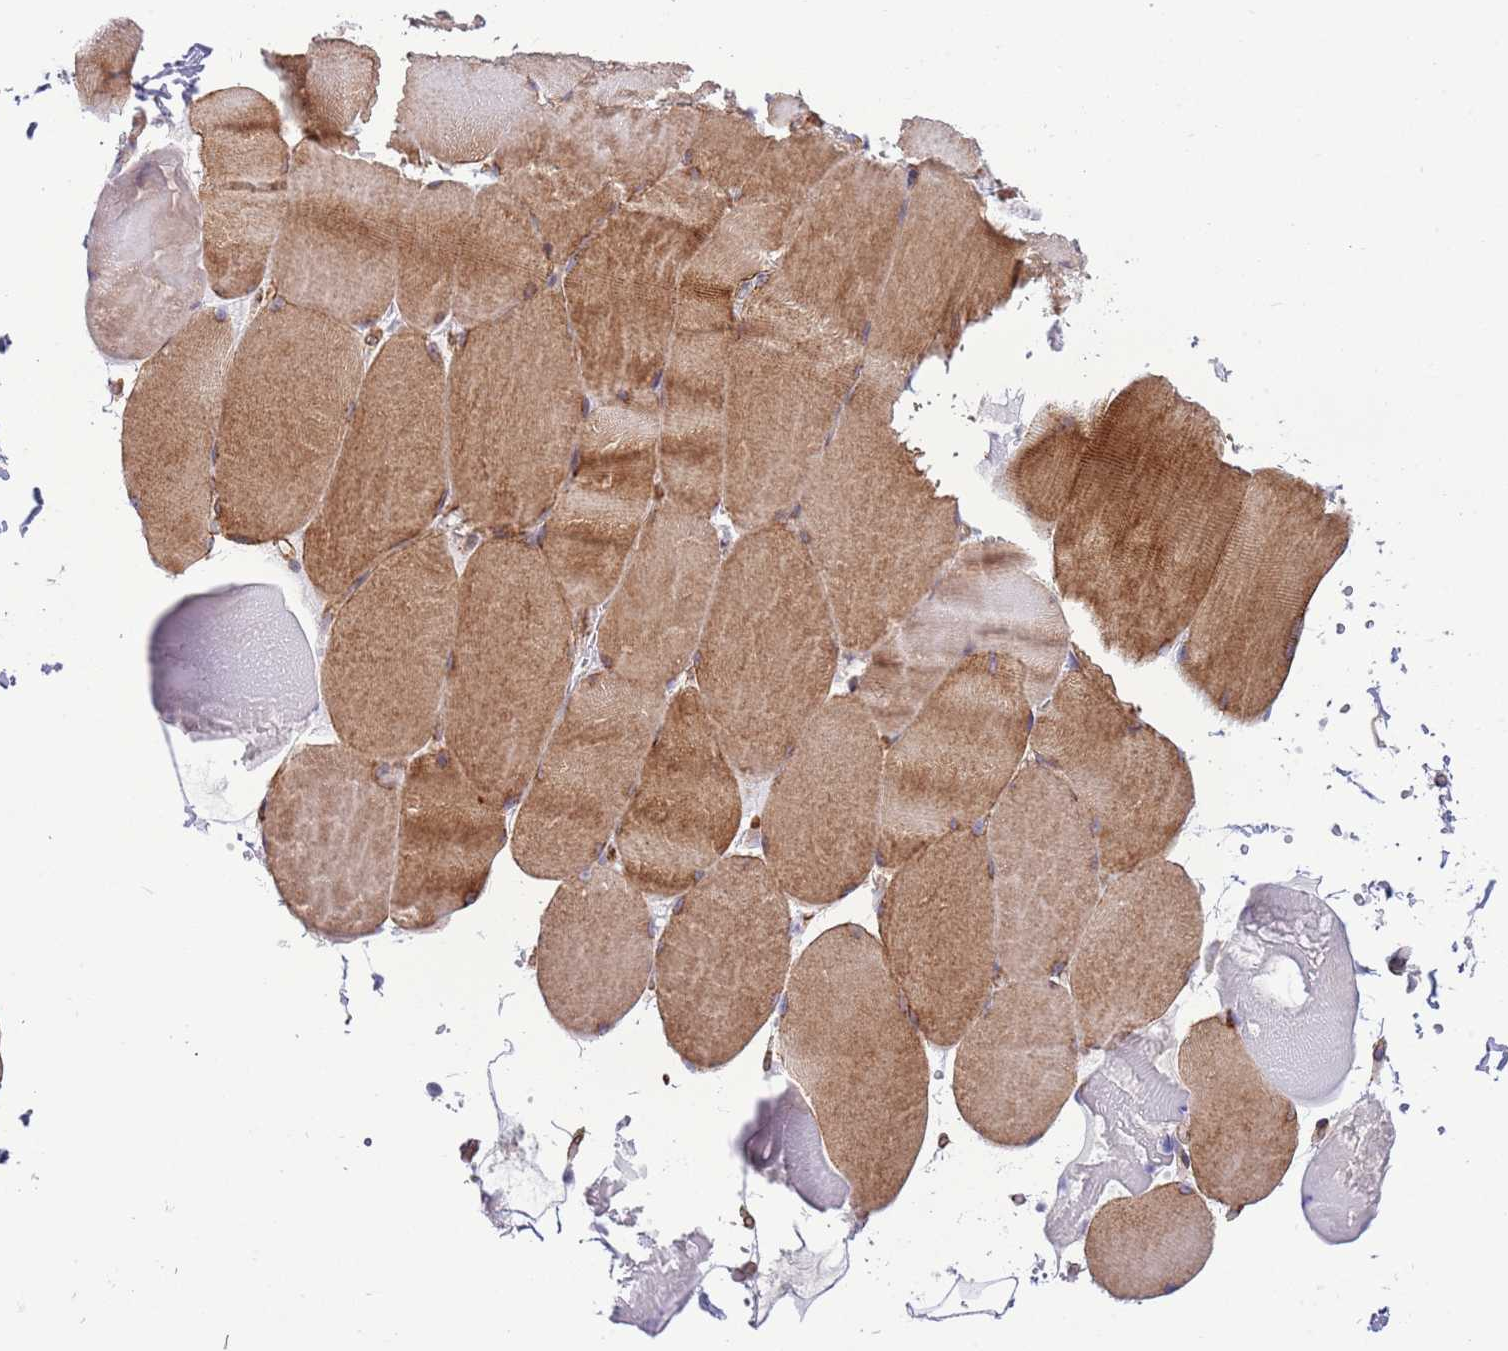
{"staining": {"intensity": "moderate", "quantity": "25%-75%", "location": "cytoplasmic/membranous"}, "tissue": "skeletal muscle", "cell_type": "Myocytes", "image_type": "normal", "snomed": [{"axis": "morphology", "description": "Normal tissue, NOS"}, {"axis": "topography", "description": "Skeletal muscle"}, {"axis": "topography", "description": "Head-Neck"}], "caption": "Immunohistochemistry (IHC) histopathology image of benign skeletal muscle stained for a protein (brown), which displays medium levels of moderate cytoplasmic/membranous positivity in about 25%-75% of myocytes.", "gene": "GAS2L3", "patient": {"sex": "male", "age": 66}}